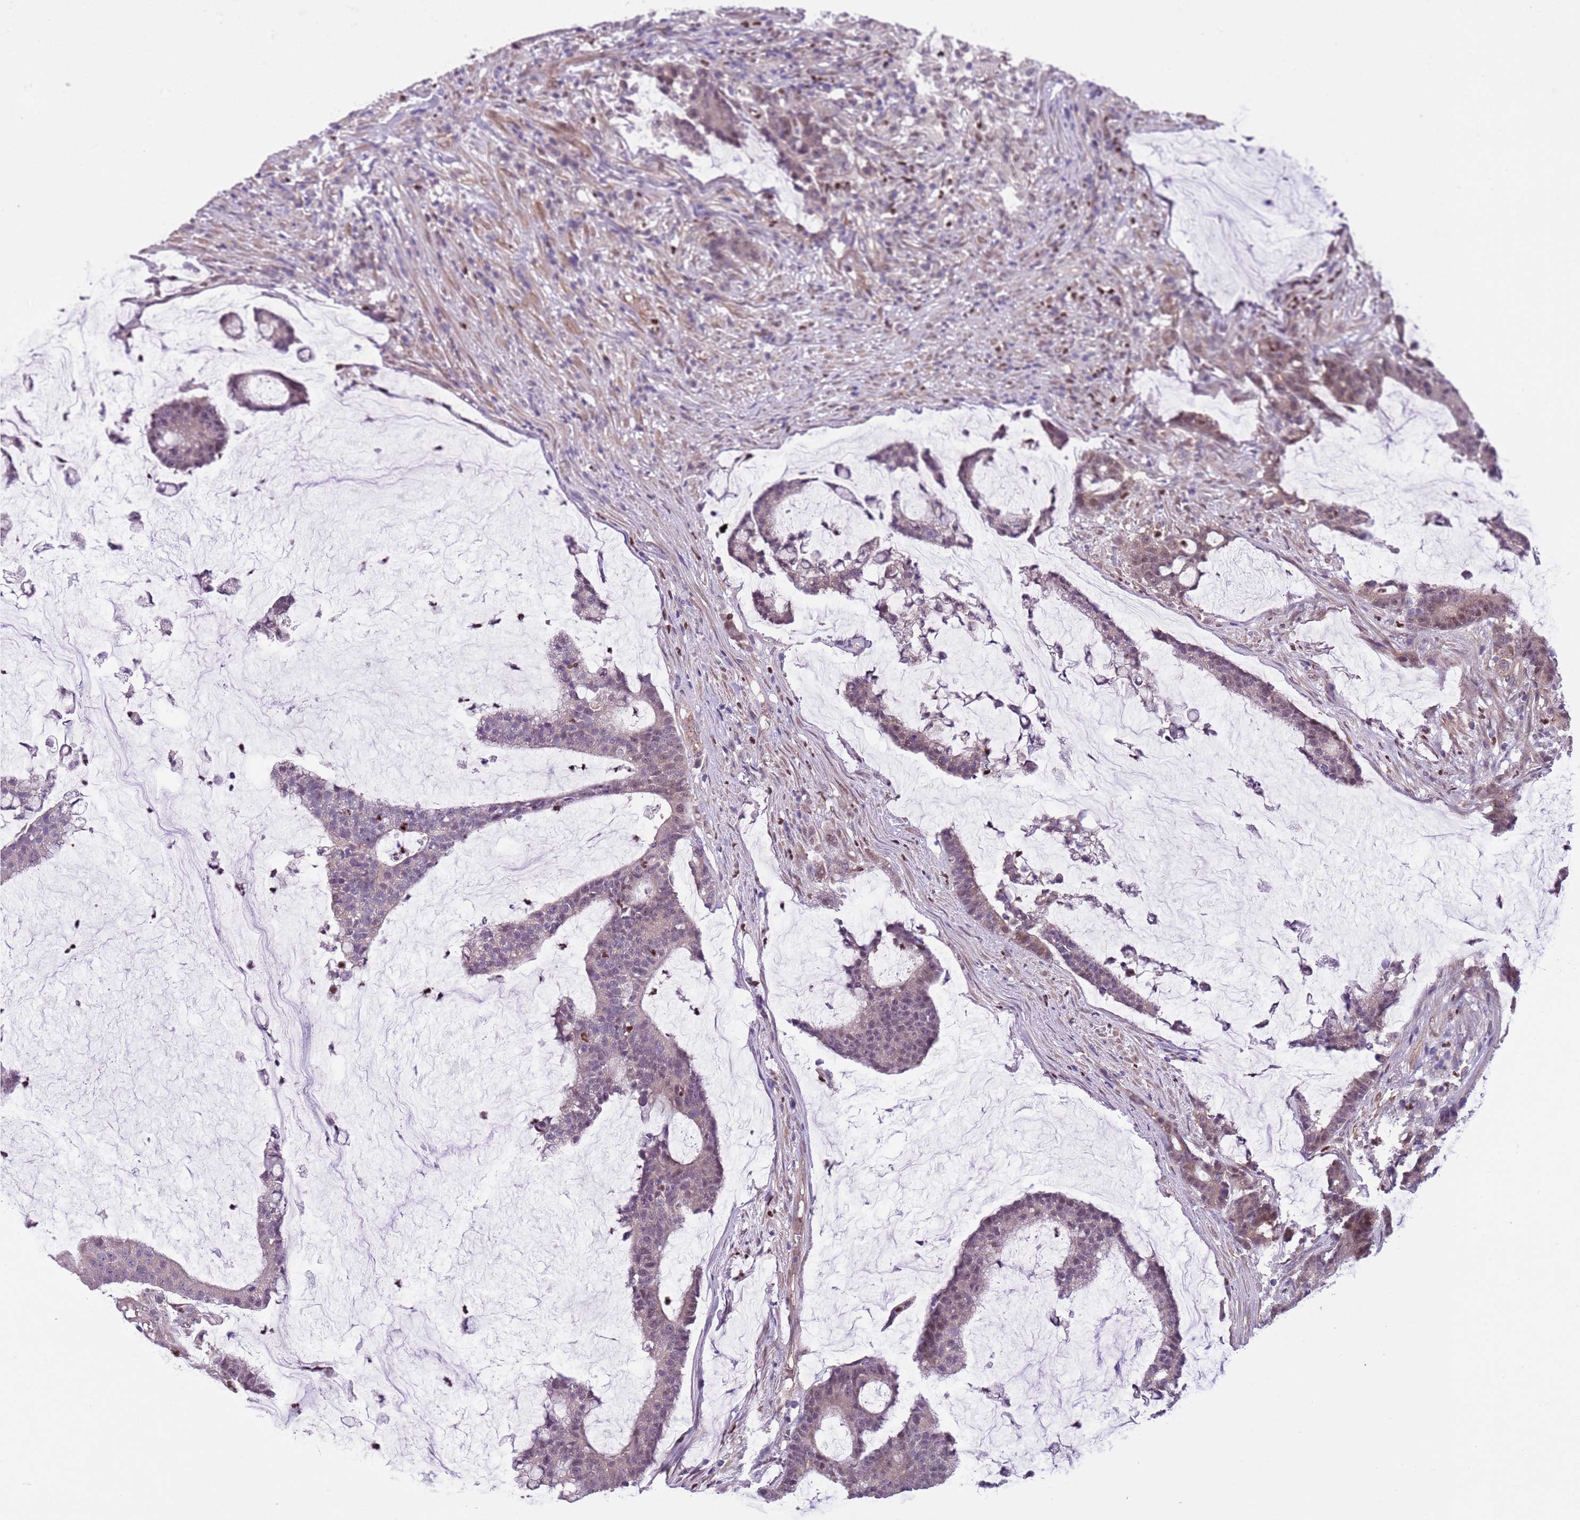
{"staining": {"intensity": "negative", "quantity": "none", "location": "none"}, "tissue": "colorectal cancer", "cell_type": "Tumor cells", "image_type": "cancer", "snomed": [{"axis": "morphology", "description": "Adenocarcinoma, NOS"}, {"axis": "topography", "description": "Colon"}], "caption": "Protein analysis of colorectal adenocarcinoma shows no significant staining in tumor cells.", "gene": "ADCY7", "patient": {"sex": "female", "age": 84}}